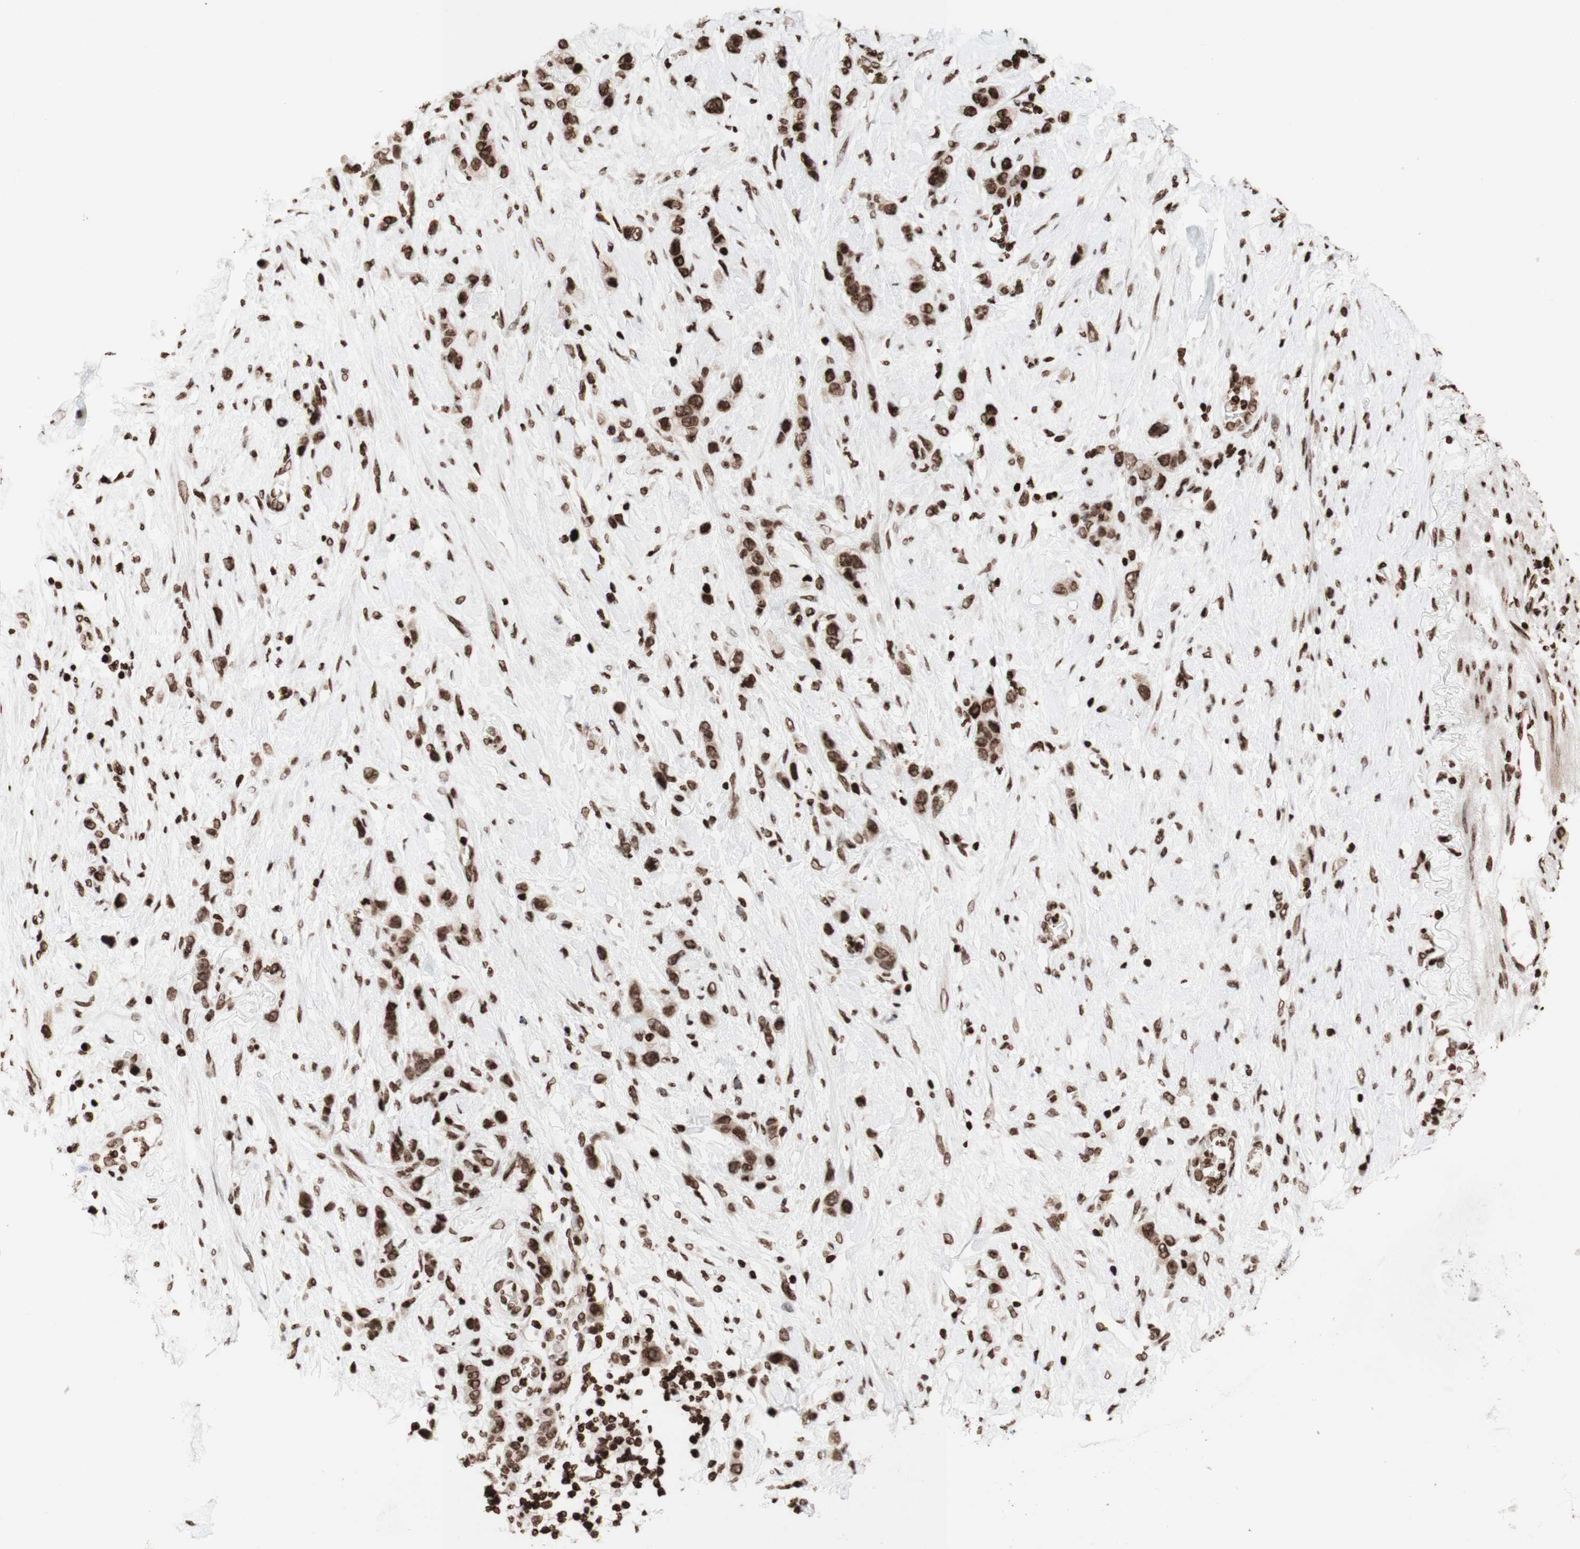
{"staining": {"intensity": "moderate", "quantity": ">75%", "location": "nuclear"}, "tissue": "stomach cancer", "cell_type": "Tumor cells", "image_type": "cancer", "snomed": [{"axis": "morphology", "description": "Adenocarcinoma, NOS"}, {"axis": "morphology", "description": "Adenocarcinoma, High grade"}, {"axis": "topography", "description": "Stomach, upper"}, {"axis": "topography", "description": "Stomach, lower"}], "caption": "Immunohistochemistry (IHC) (DAB) staining of human high-grade adenocarcinoma (stomach) demonstrates moderate nuclear protein positivity in about >75% of tumor cells. The staining is performed using DAB brown chromogen to label protein expression. The nuclei are counter-stained blue using hematoxylin.", "gene": "NCAPD2", "patient": {"sex": "female", "age": 65}}